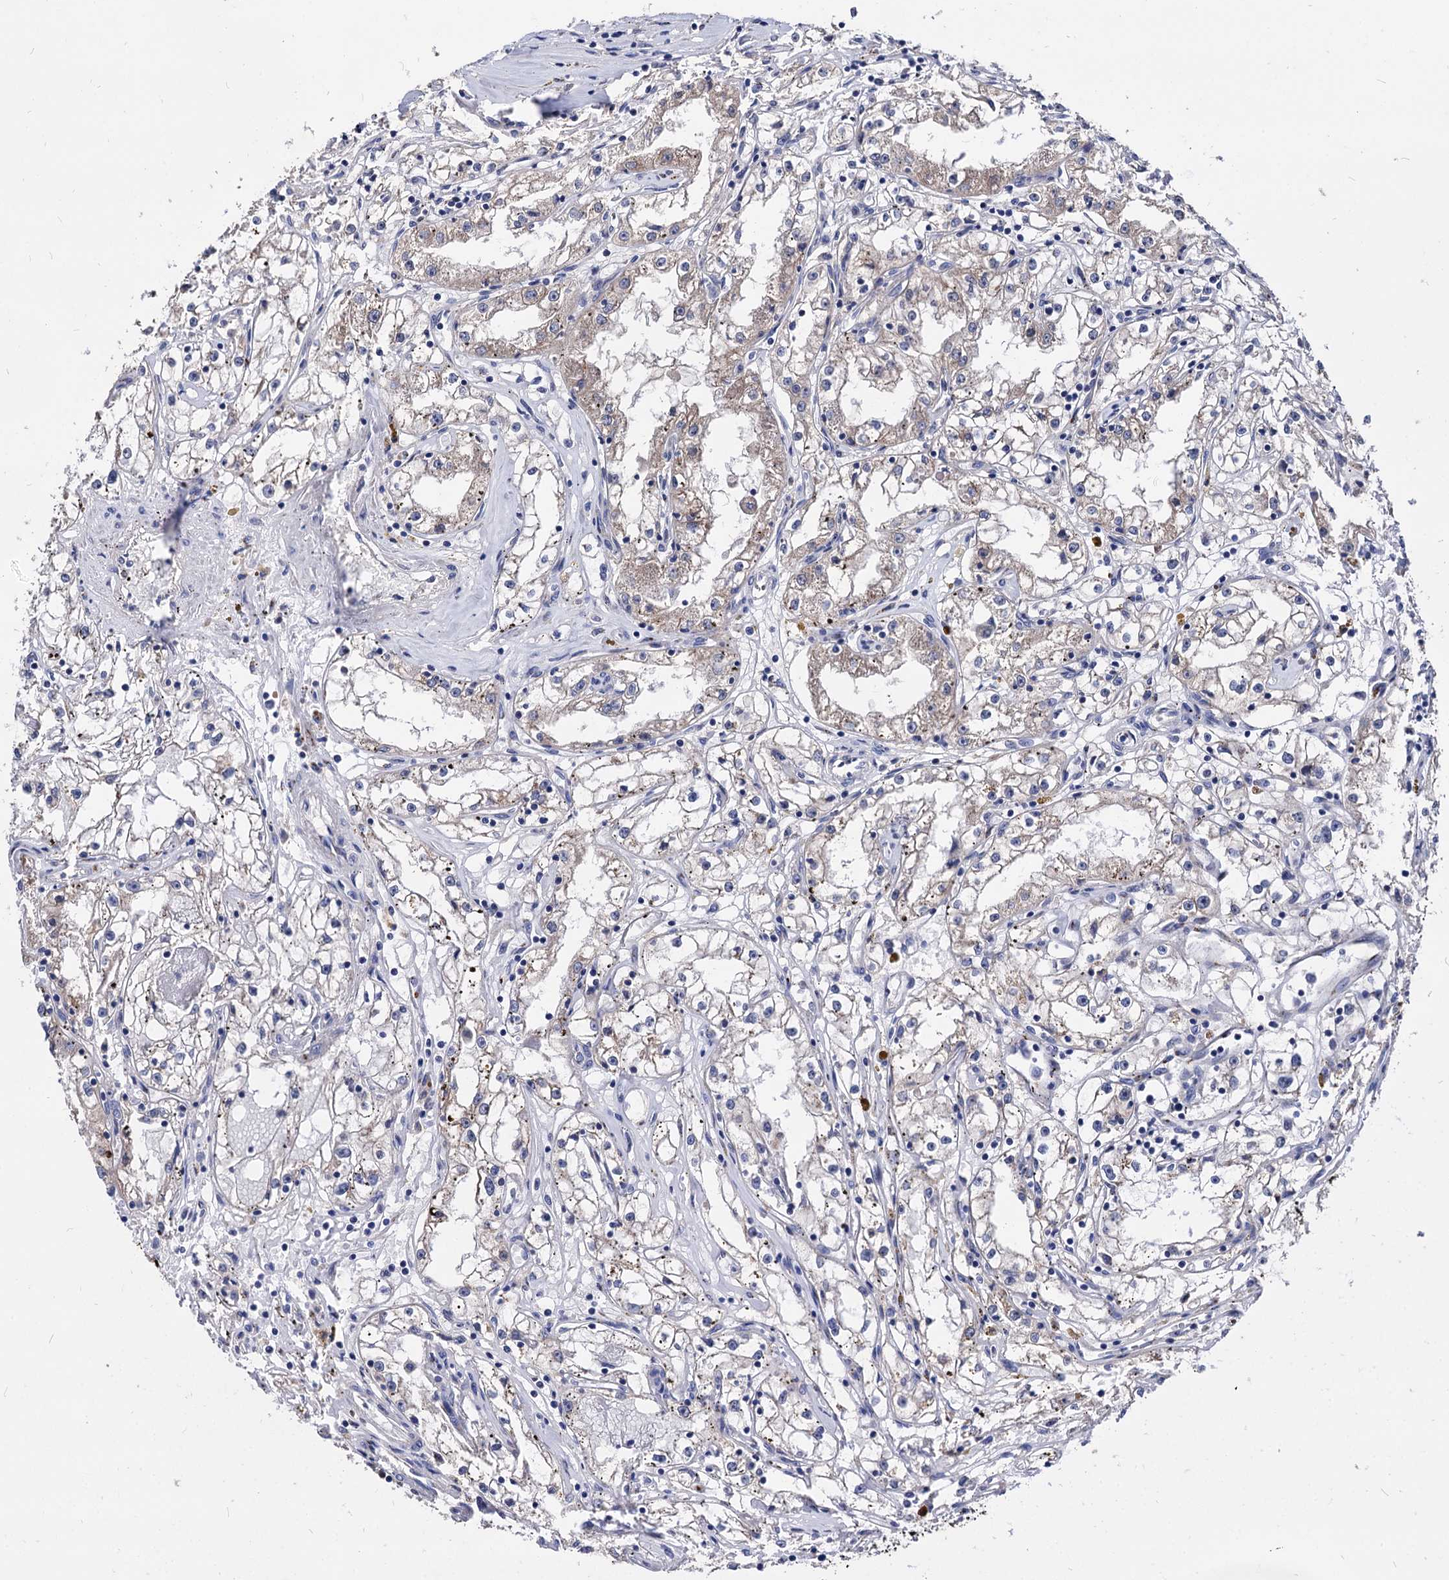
{"staining": {"intensity": "moderate", "quantity": "<25%", "location": "cytoplasmic/membranous"}, "tissue": "renal cancer", "cell_type": "Tumor cells", "image_type": "cancer", "snomed": [{"axis": "morphology", "description": "Adenocarcinoma, NOS"}, {"axis": "topography", "description": "Kidney"}], "caption": "The photomicrograph exhibits a brown stain indicating the presence of a protein in the cytoplasmic/membranous of tumor cells in renal cancer.", "gene": "ESD", "patient": {"sex": "male", "age": 56}}